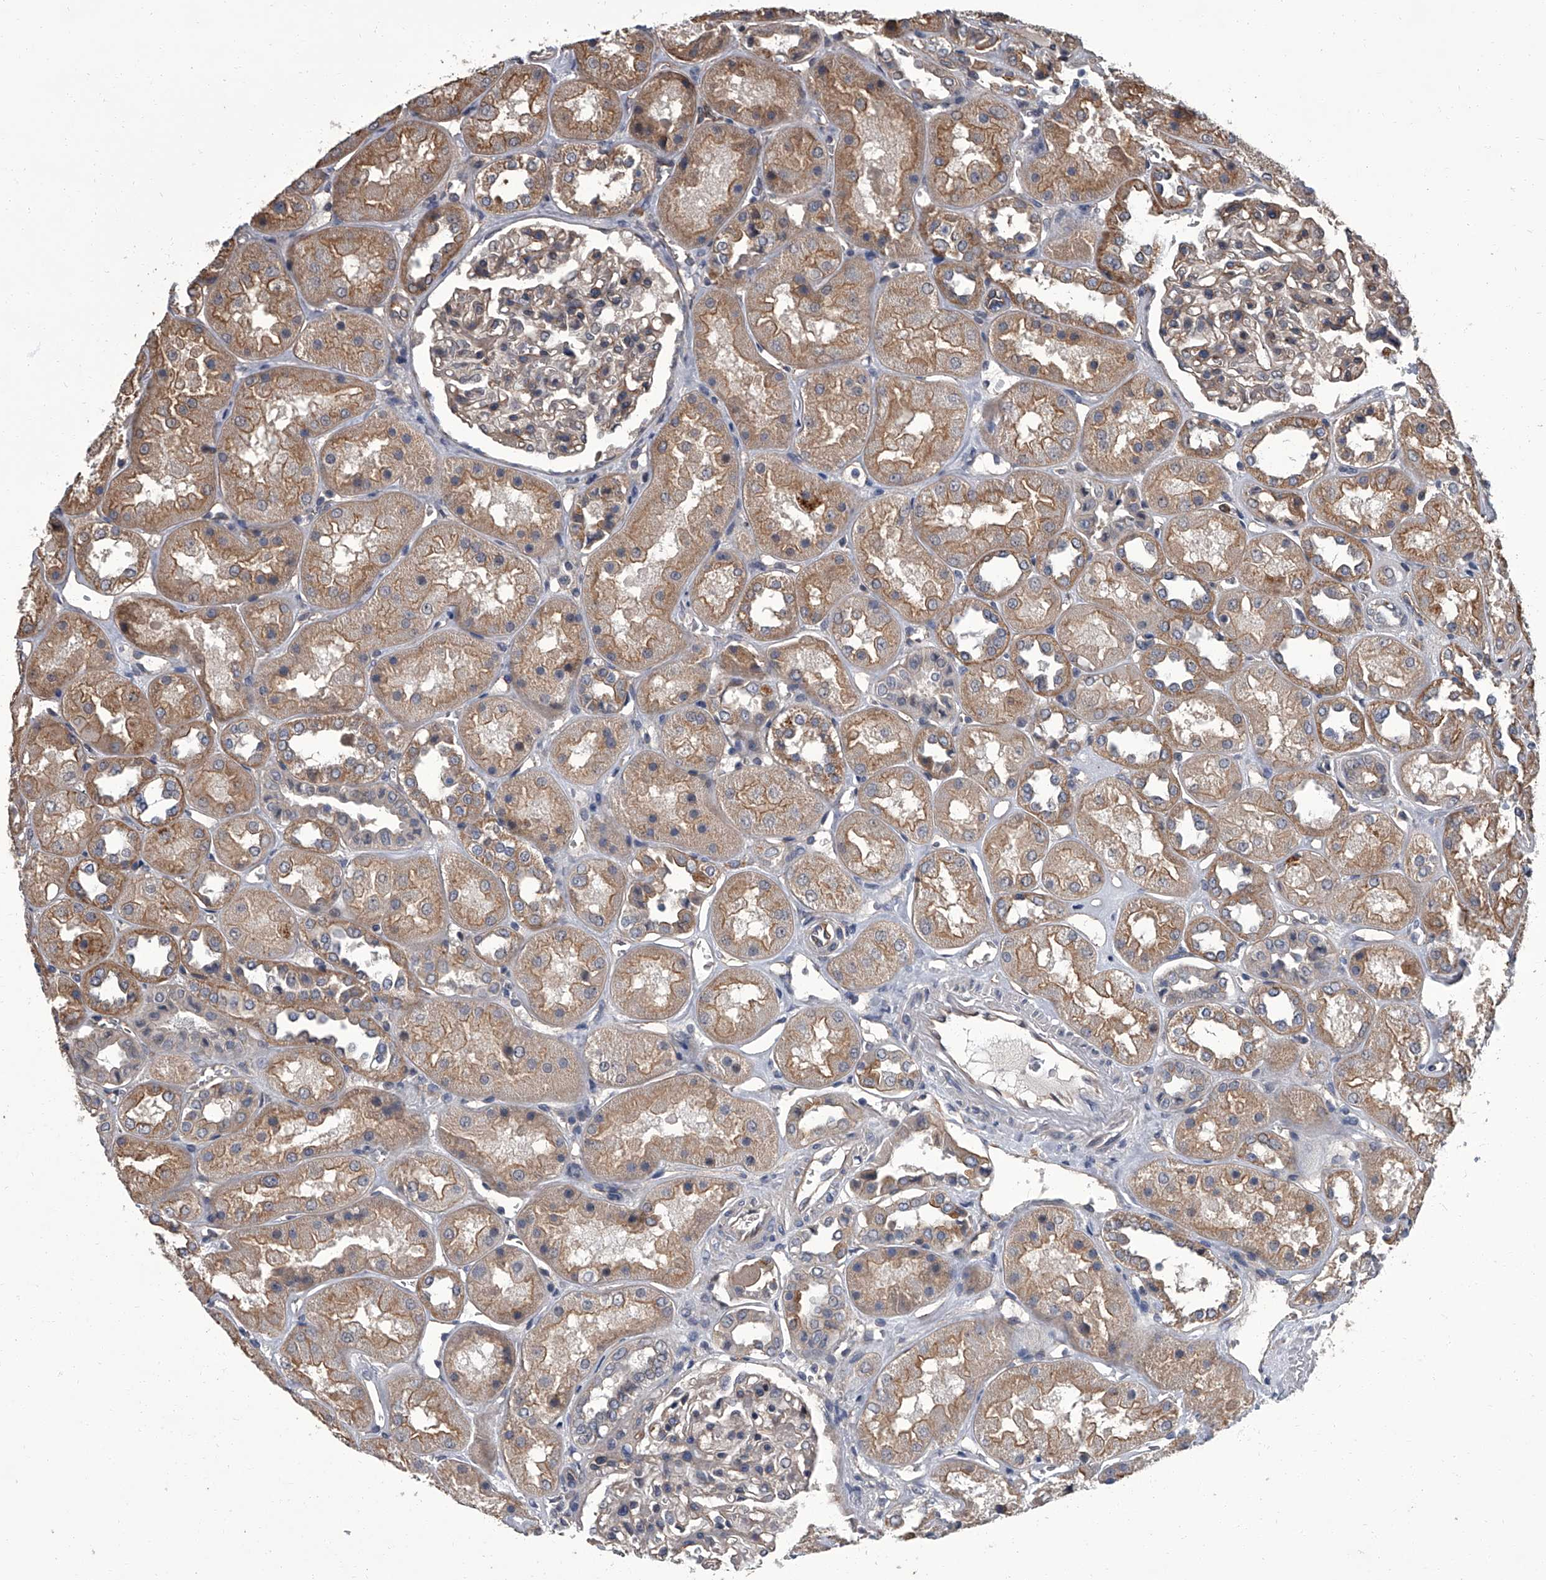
{"staining": {"intensity": "weak", "quantity": "25%-75%", "location": "cytoplasmic/membranous"}, "tissue": "kidney", "cell_type": "Cells in glomeruli", "image_type": "normal", "snomed": [{"axis": "morphology", "description": "Normal tissue, NOS"}, {"axis": "topography", "description": "Kidney"}], "caption": "Kidney stained for a protein exhibits weak cytoplasmic/membranous positivity in cells in glomeruli. The protein of interest is shown in brown color, while the nuclei are stained blue.", "gene": "SIRT4", "patient": {"sex": "male", "age": 70}}